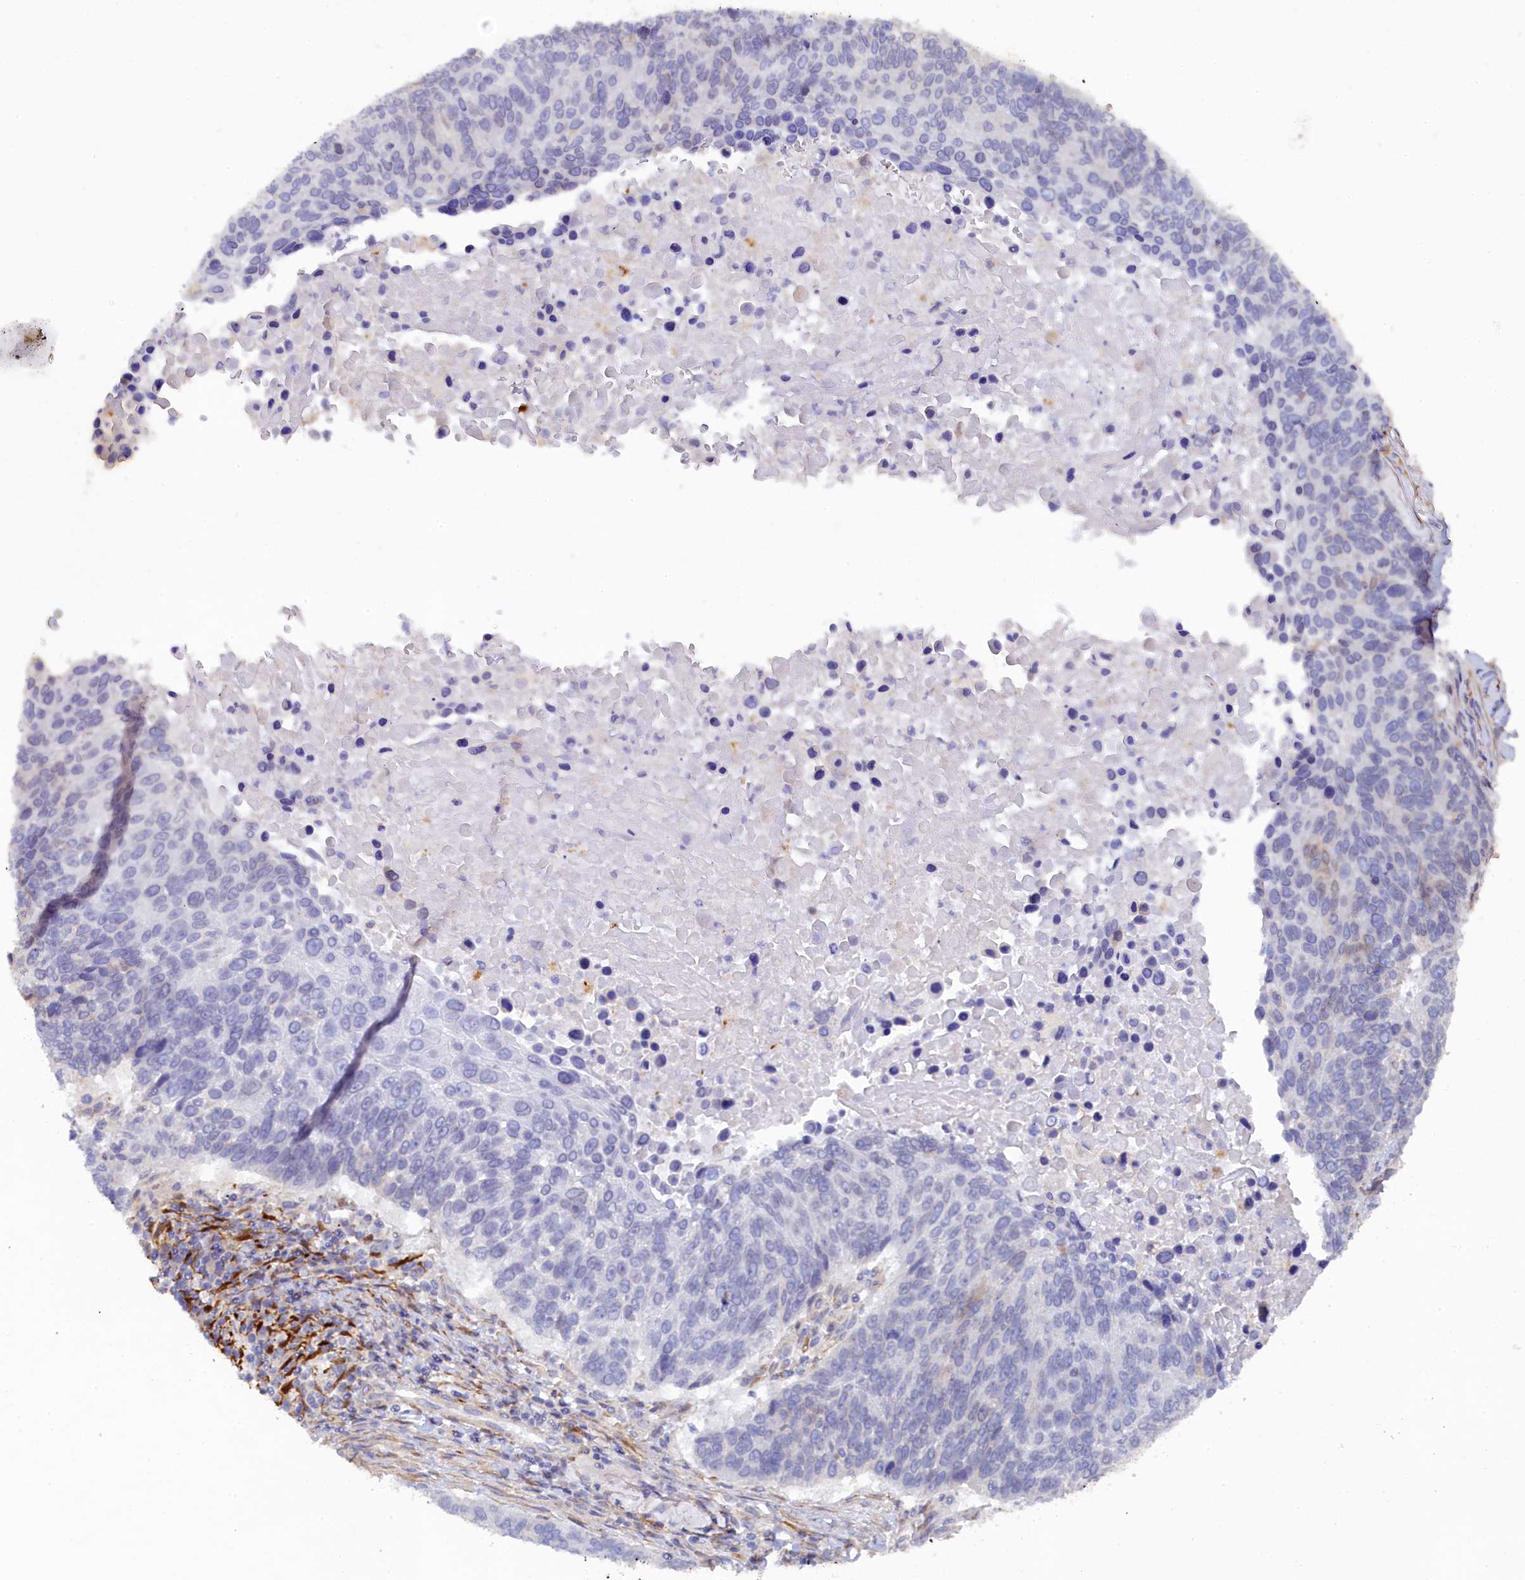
{"staining": {"intensity": "negative", "quantity": "none", "location": "none"}, "tissue": "lung cancer", "cell_type": "Tumor cells", "image_type": "cancer", "snomed": [{"axis": "morphology", "description": "Normal tissue, NOS"}, {"axis": "morphology", "description": "Squamous cell carcinoma, NOS"}, {"axis": "topography", "description": "Lymph node"}, {"axis": "topography", "description": "Lung"}], "caption": "Immunohistochemistry (IHC) histopathology image of lung cancer stained for a protein (brown), which exhibits no positivity in tumor cells.", "gene": "POGLUT3", "patient": {"sex": "male", "age": 66}}